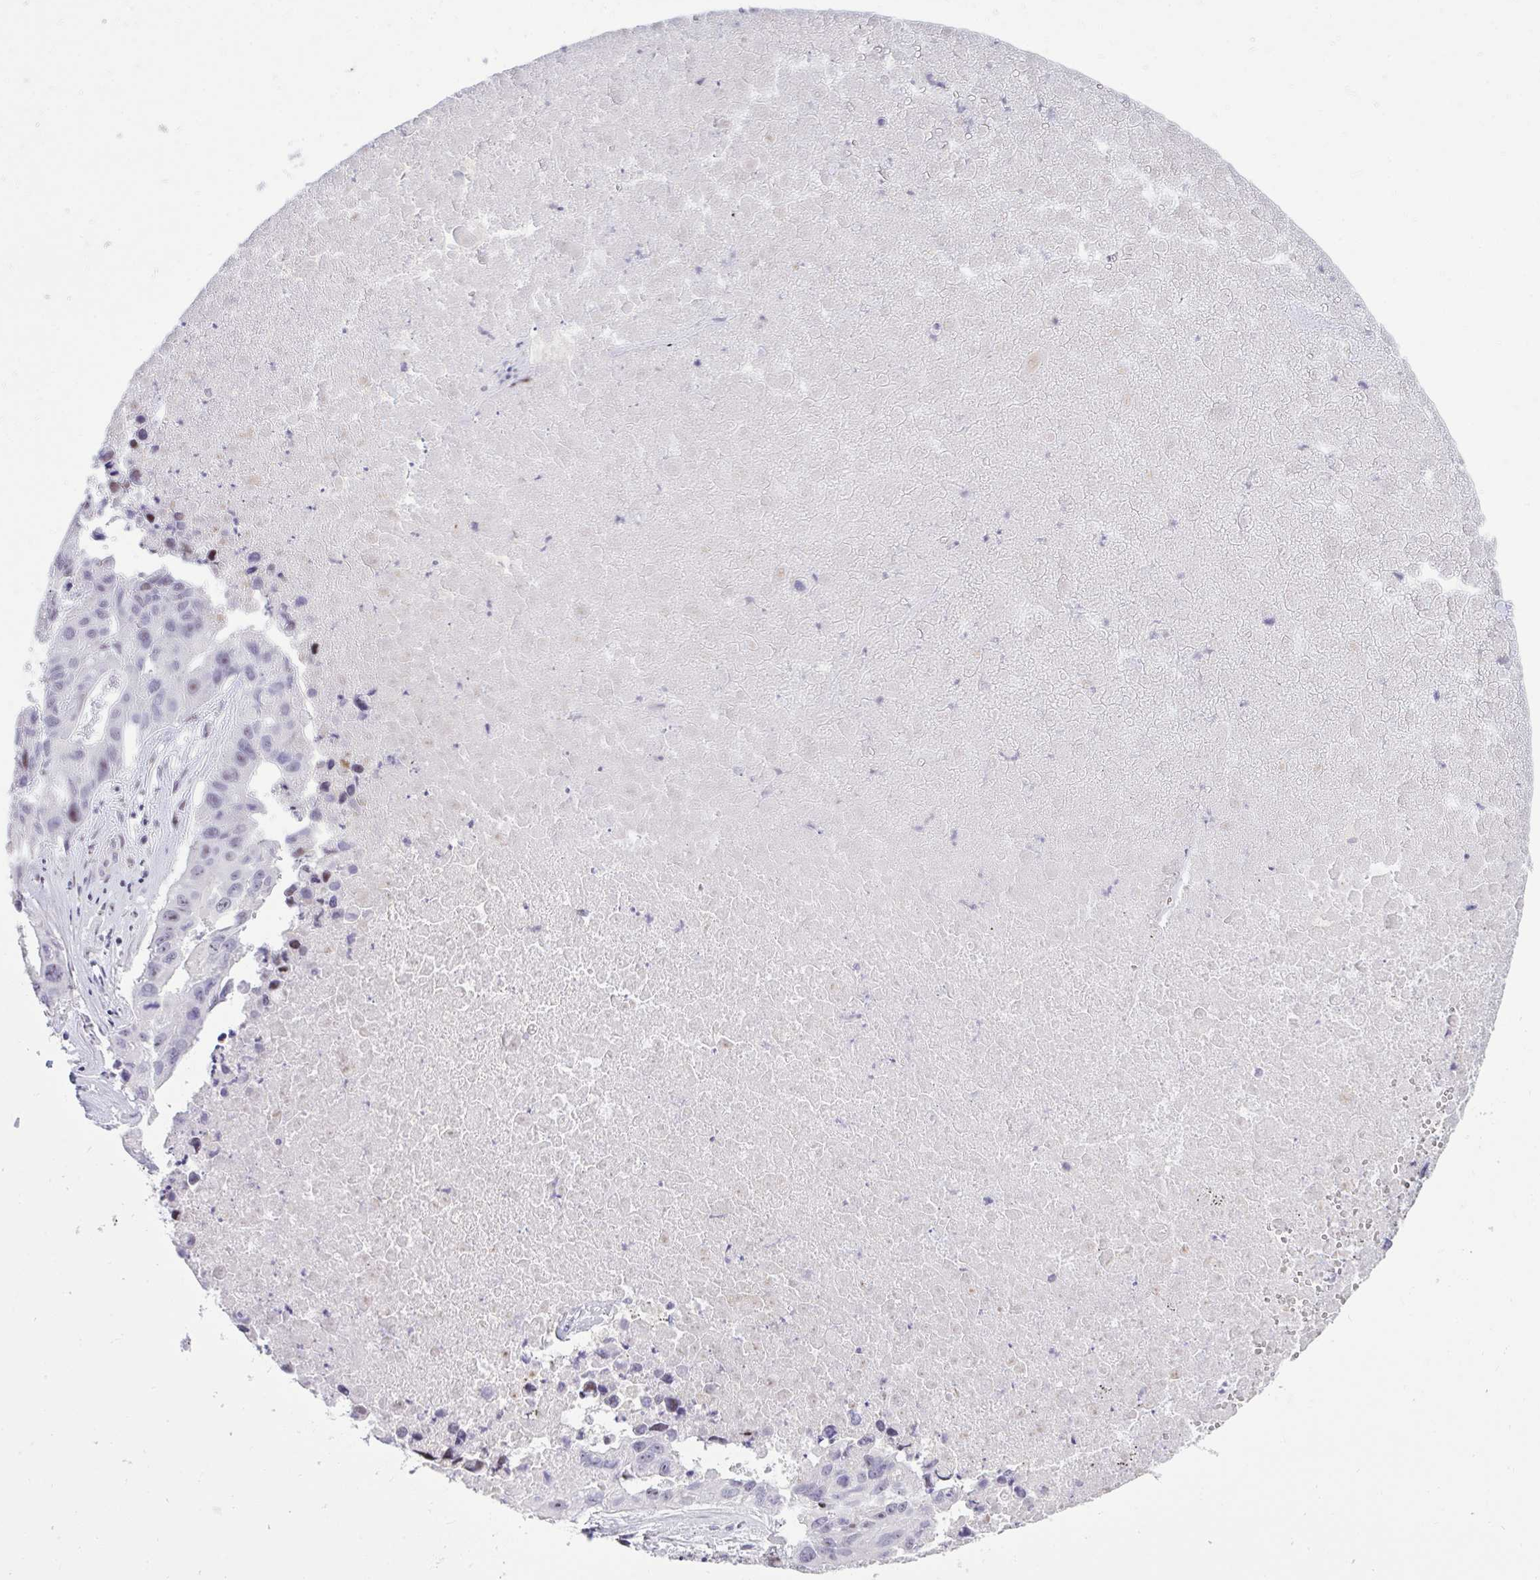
{"staining": {"intensity": "weak", "quantity": "<25%", "location": "nuclear"}, "tissue": "lung cancer", "cell_type": "Tumor cells", "image_type": "cancer", "snomed": [{"axis": "morphology", "description": "Adenocarcinoma, NOS"}, {"axis": "topography", "description": "Lymph node"}, {"axis": "topography", "description": "Lung"}], "caption": "This is a micrograph of IHC staining of adenocarcinoma (lung), which shows no expression in tumor cells. (Brightfield microscopy of DAB IHC at high magnification).", "gene": "PLPPR3", "patient": {"sex": "male", "age": 64}}